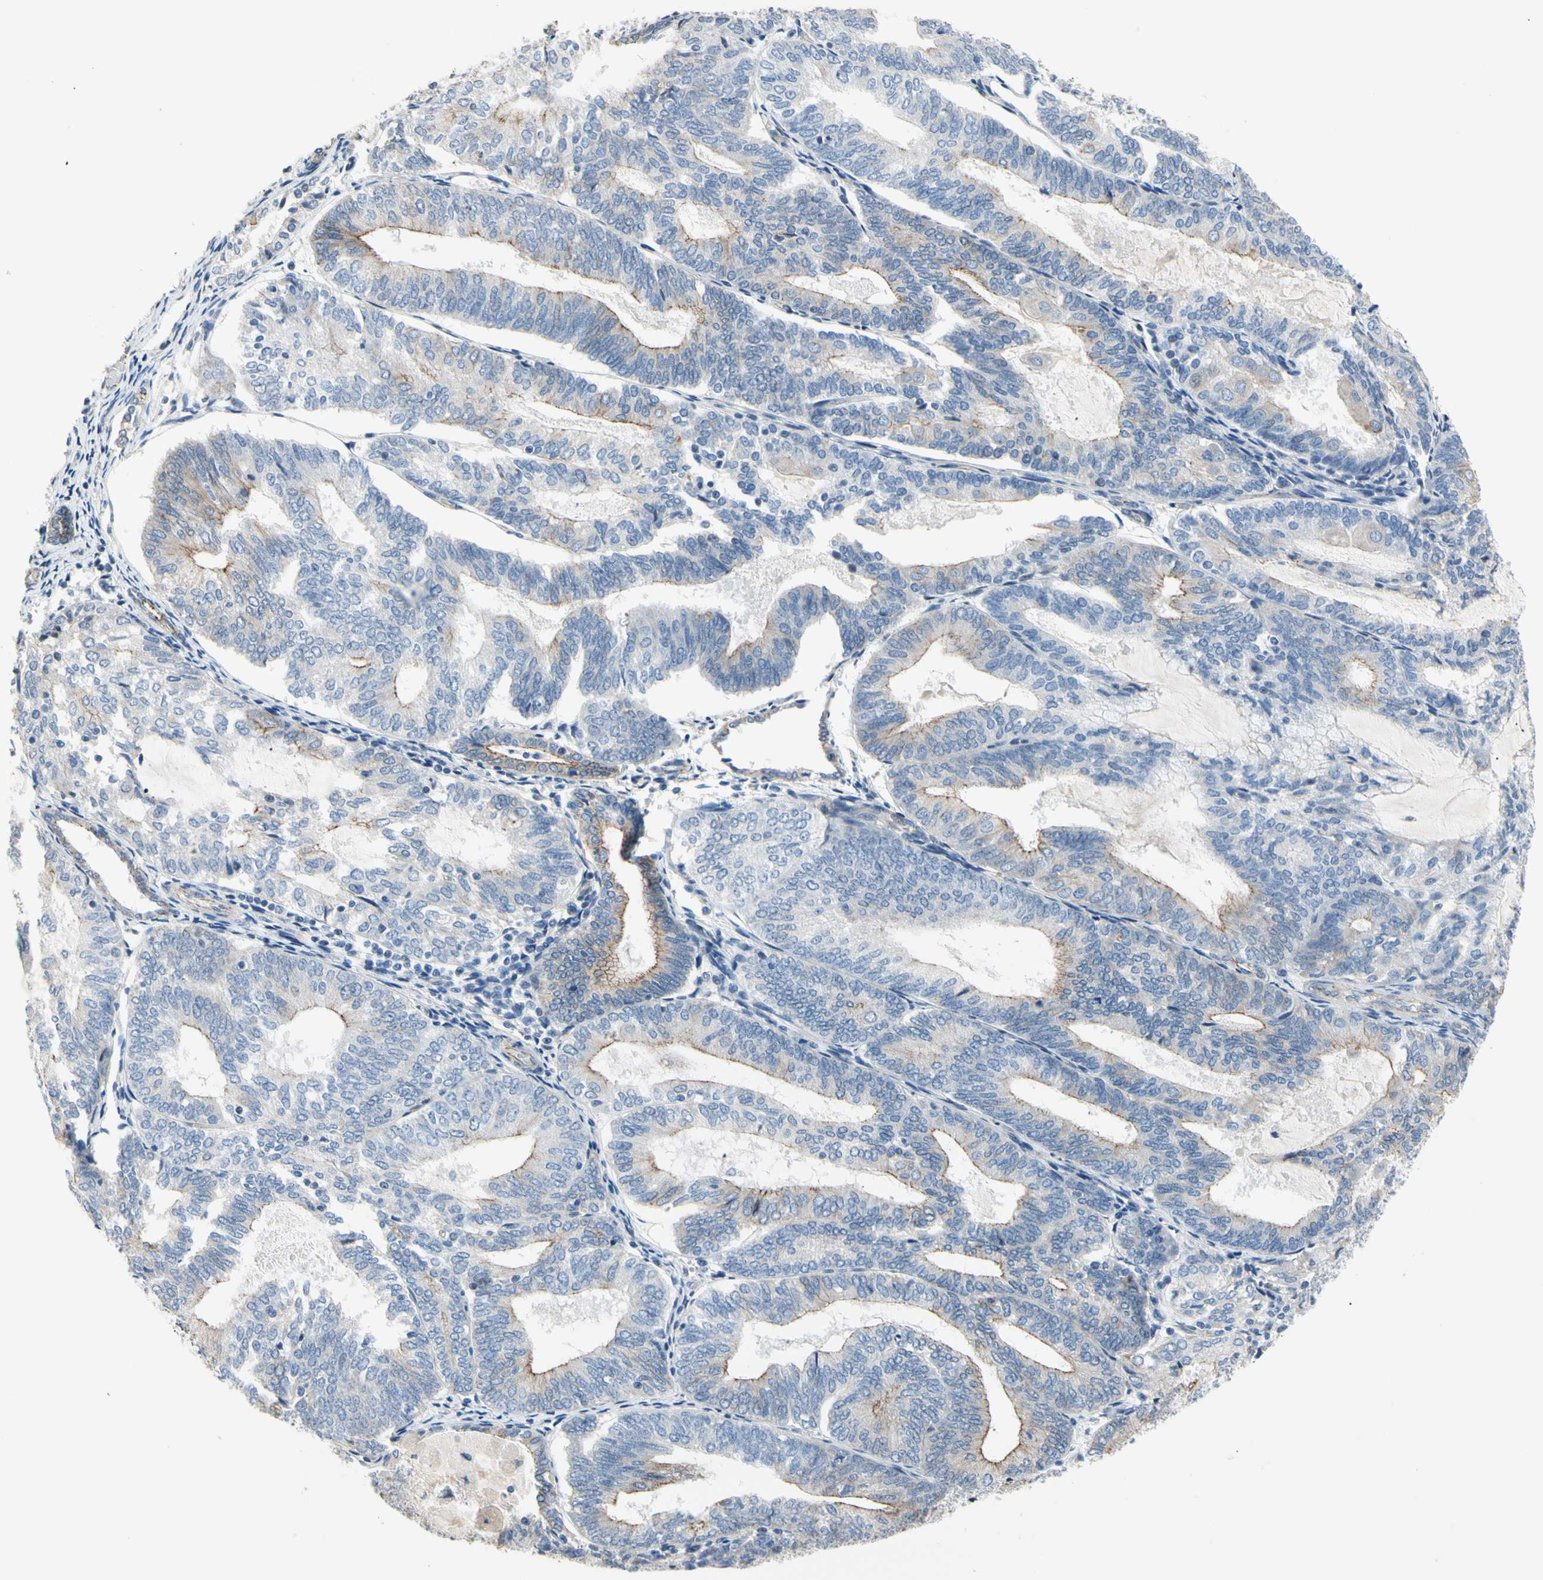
{"staining": {"intensity": "weak", "quantity": "<25%", "location": "cytoplasmic/membranous"}, "tissue": "endometrial cancer", "cell_type": "Tumor cells", "image_type": "cancer", "snomed": [{"axis": "morphology", "description": "Adenocarcinoma, NOS"}, {"axis": "topography", "description": "Endometrium"}], "caption": "The photomicrograph shows no significant staining in tumor cells of endometrial cancer.", "gene": "LGR6", "patient": {"sex": "female", "age": 81}}